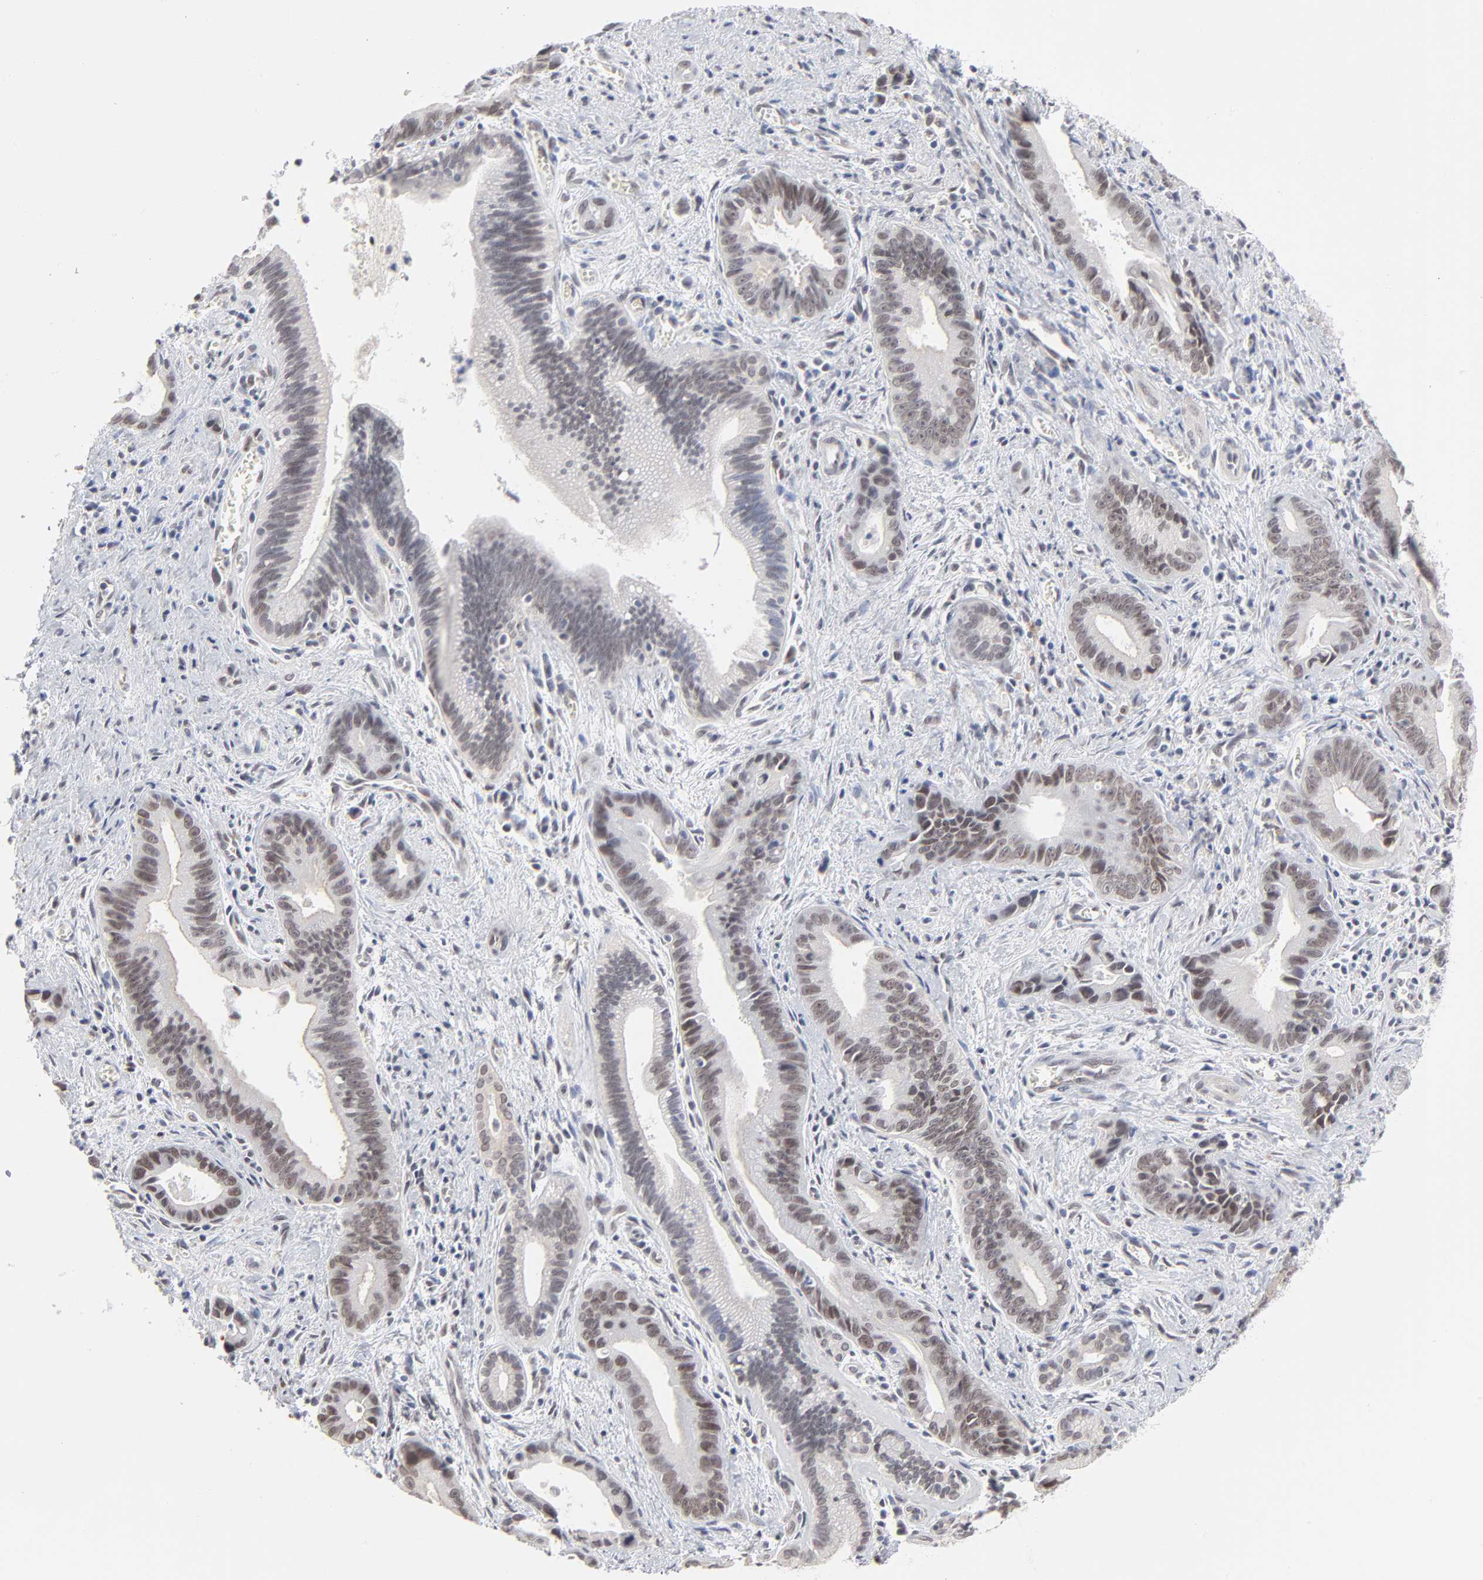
{"staining": {"intensity": "weak", "quantity": ">75%", "location": "nuclear"}, "tissue": "liver cancer", "cell_type": "Tumor cells", "image_type": "cancer", "snomed": [{"axis": "morphology", "description": "Cholangiocarcinoma"}, {"axis": "topography", "description": "Liver"}], "caption": "Approximately >75% of tumor cells in human cholangiocarcinoma (liver) show weak nuclear protein staining as visualized by brown immunohistochemical staining.", "gene": "MBIP", "patient": {"sex": "female", "age": 55}}